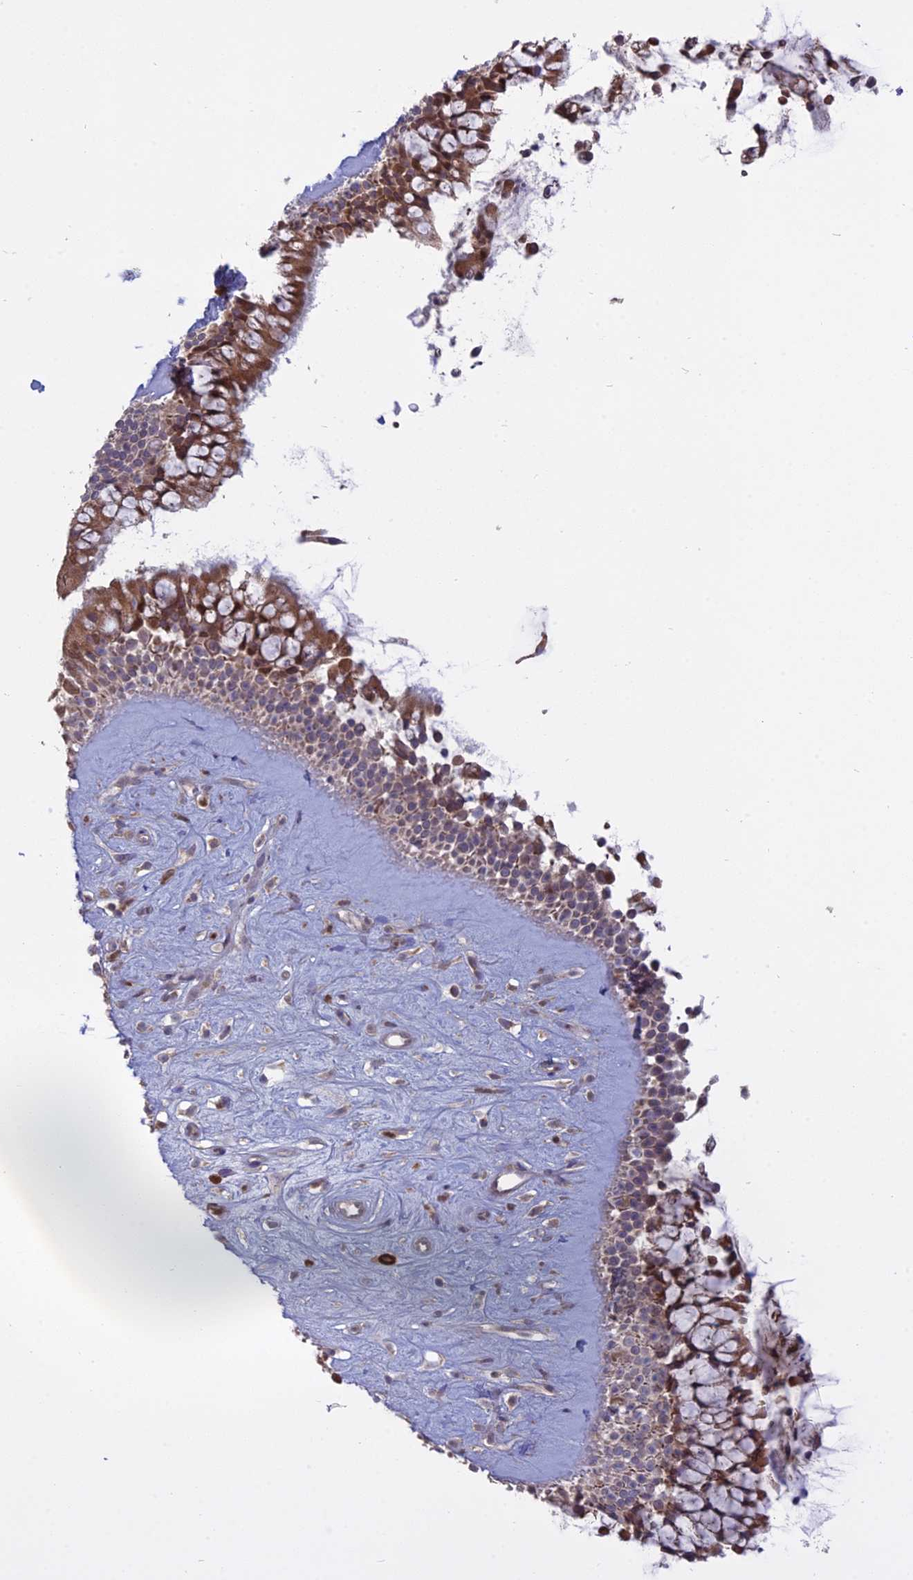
{"staining": {"intensity": "moderate", "quantity": ">75%", "location": "cytoplasmic/membranous"}, "tissue": "nasopharynx", "cell_type": "Respiratory epithelial cells", "image_type": "normal", "snomed": [{"axis": "morphology", "description": "Normal tissue, NOS"}, {"axis": "topography", "description": "Nasopharynx"}], "caption": "Brown immunohistochemical staining in normal human nasopharynx exhibits moderate cytoplasmic/membranous positivity in approximately >75% of respiratory epithelial cells.", "gene": "TMEM208", "patient": {"sex": "male", "age": 32}}